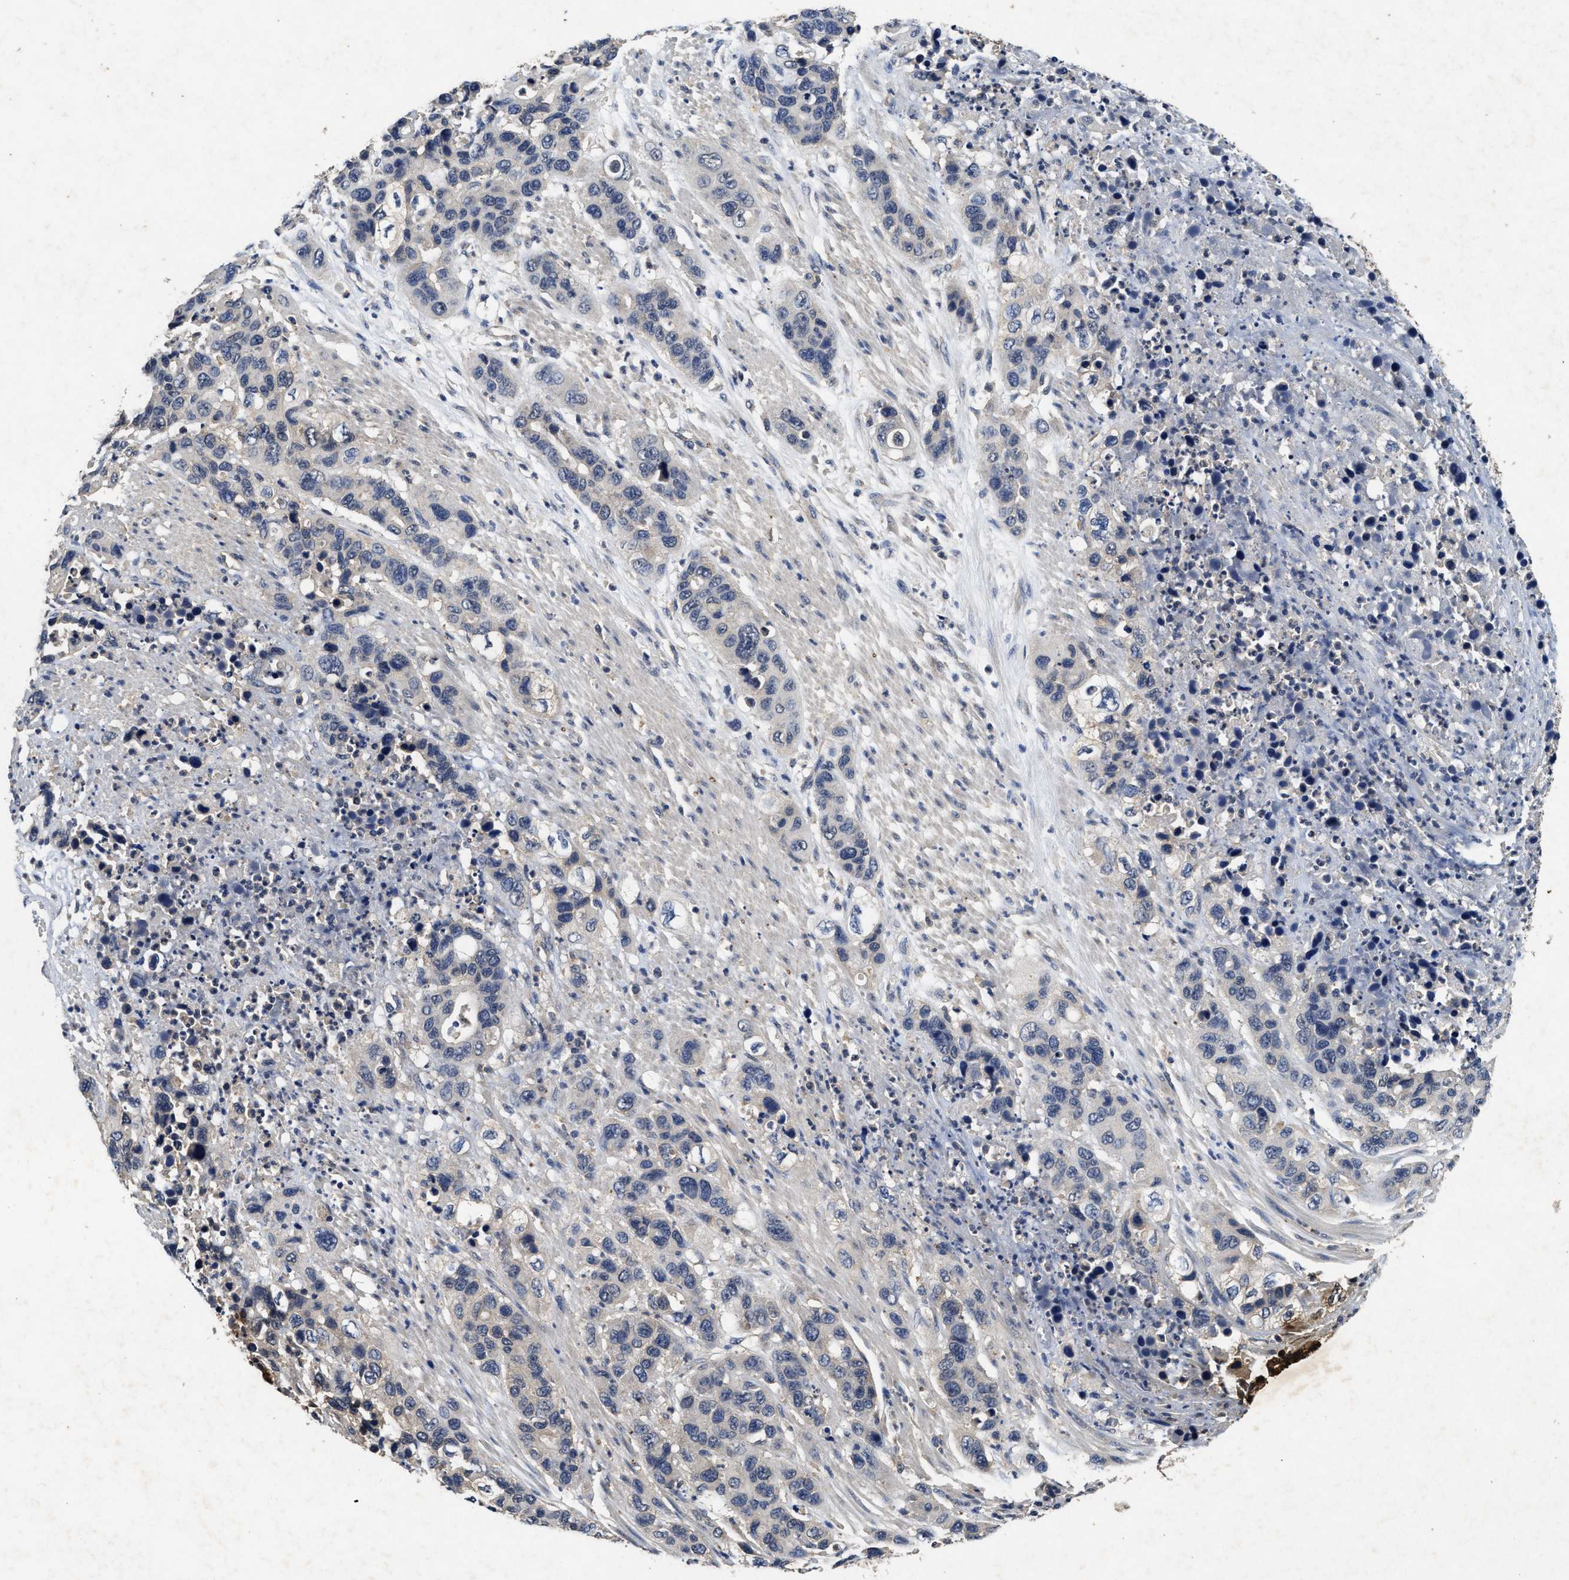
{"staining": {"intensity": "negative", "quantity": "none", "location": "none"}, "tissue": "pancreatic cancer", "cell_type": "Tumor cells", "image_type": "cancer", "snomed": [{"axis": "morphology", "description": "Adenocarcinoma, NOS"}, {"axis": "topography", "description": "Pancreas"}], "caption": "Photomicrograph shows no protein positivity in tumor cells of pancreatic adenocarcinoma tissue. (DAB immunohistochemistry (IHC) visualized using brightfield microscopy, high magnification).", "gene": "PDAP1", "patient": {"sex": "female", "age": 71}}